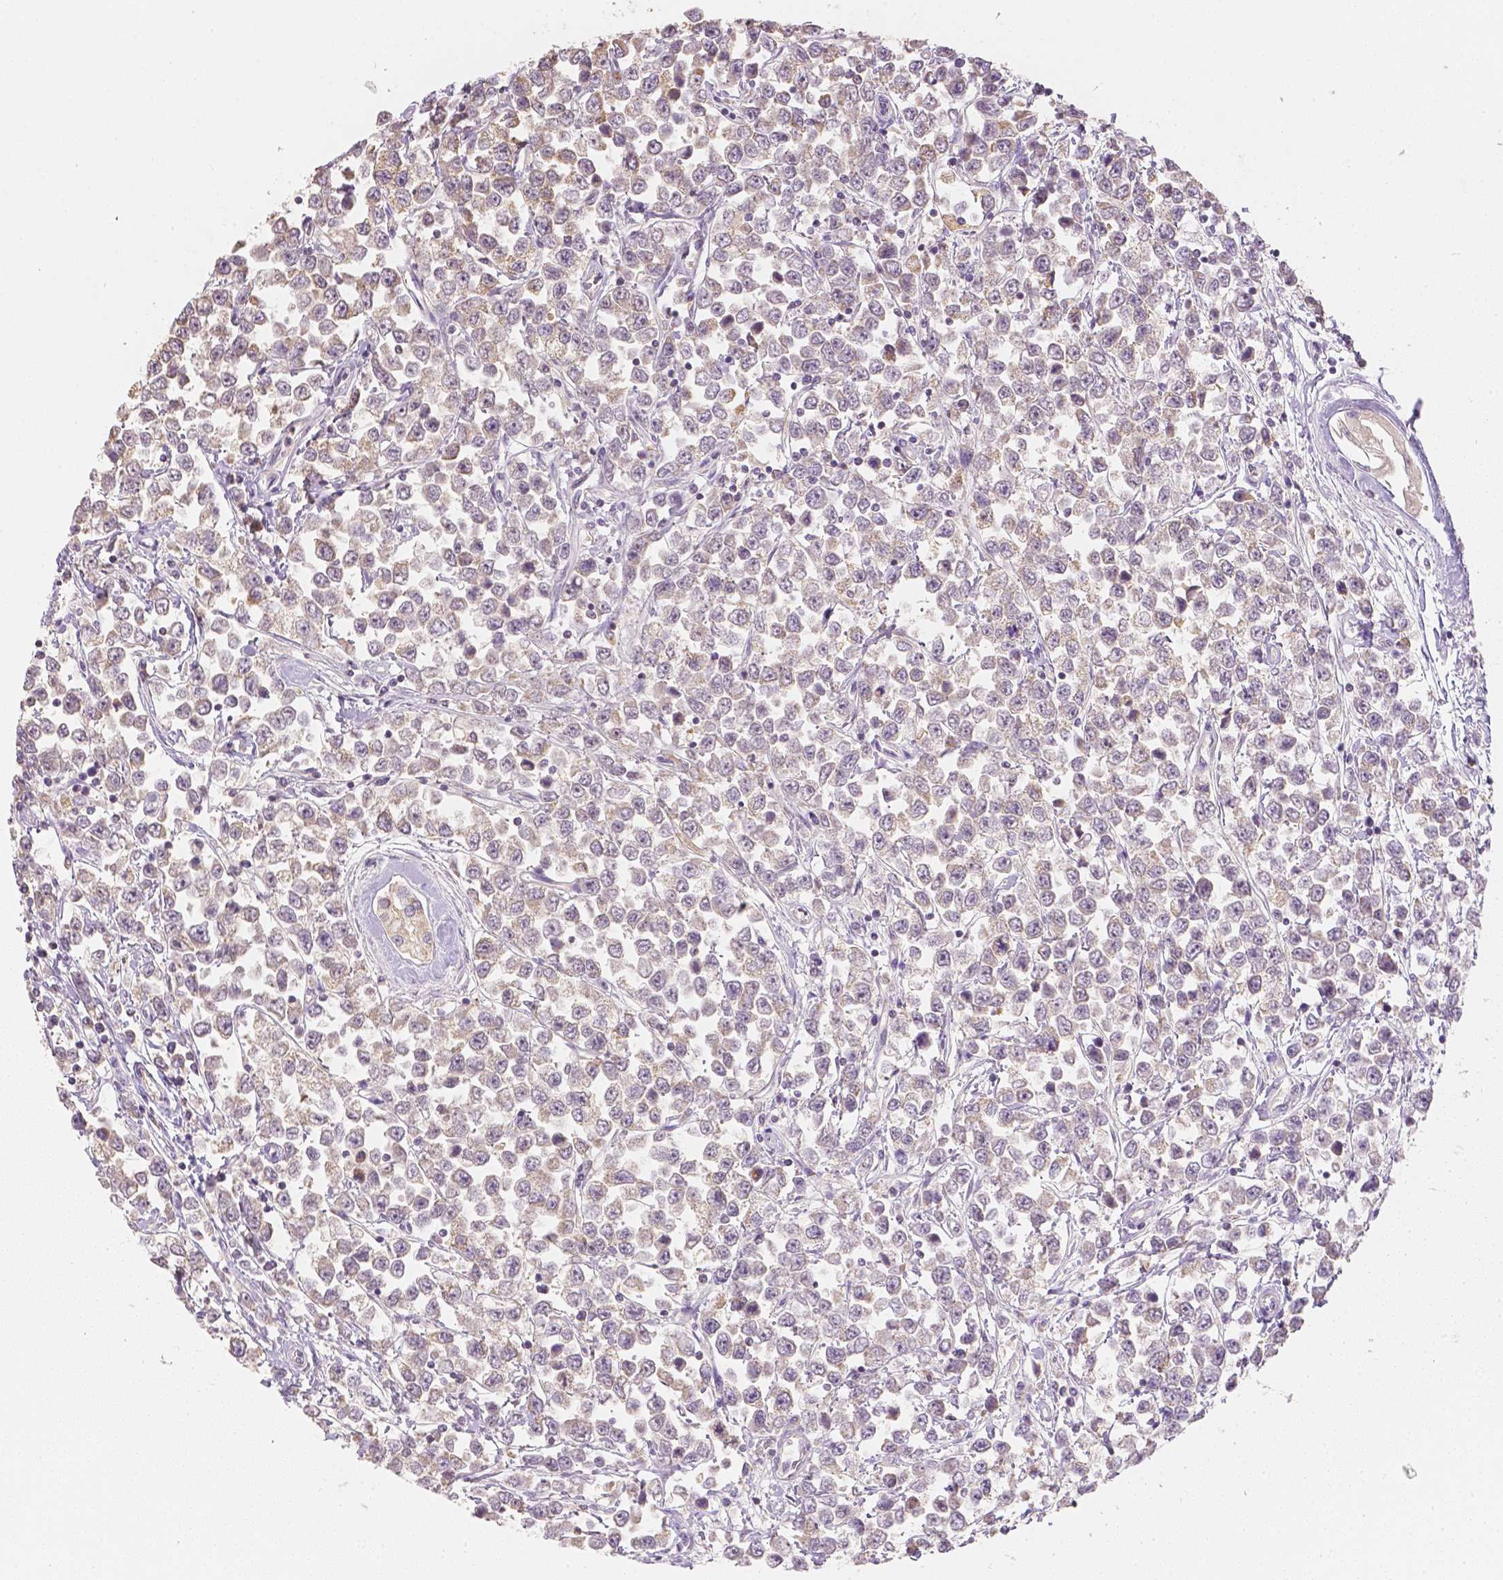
{"staining": {"intensity": "weak", "quantity": ">75%", "location": "cytoplasmic/membranous"}, "tissue": "testis cancer", "cell_type": "Tumor cells", "image_type": "cancer", "snomed": [{"axis": "morphology", "description": "Seminoma, NOS"}, {"axis": "topography", "description": "Testis"}], "caption": "Immunohistochemistry of human seminoma (testis) reveals low levels of weak cytoplasmic/membranous positivity in approximately >75% of tumor cells.", "gene": "NVL", "patient": {"sex": "male", "age": 34}}